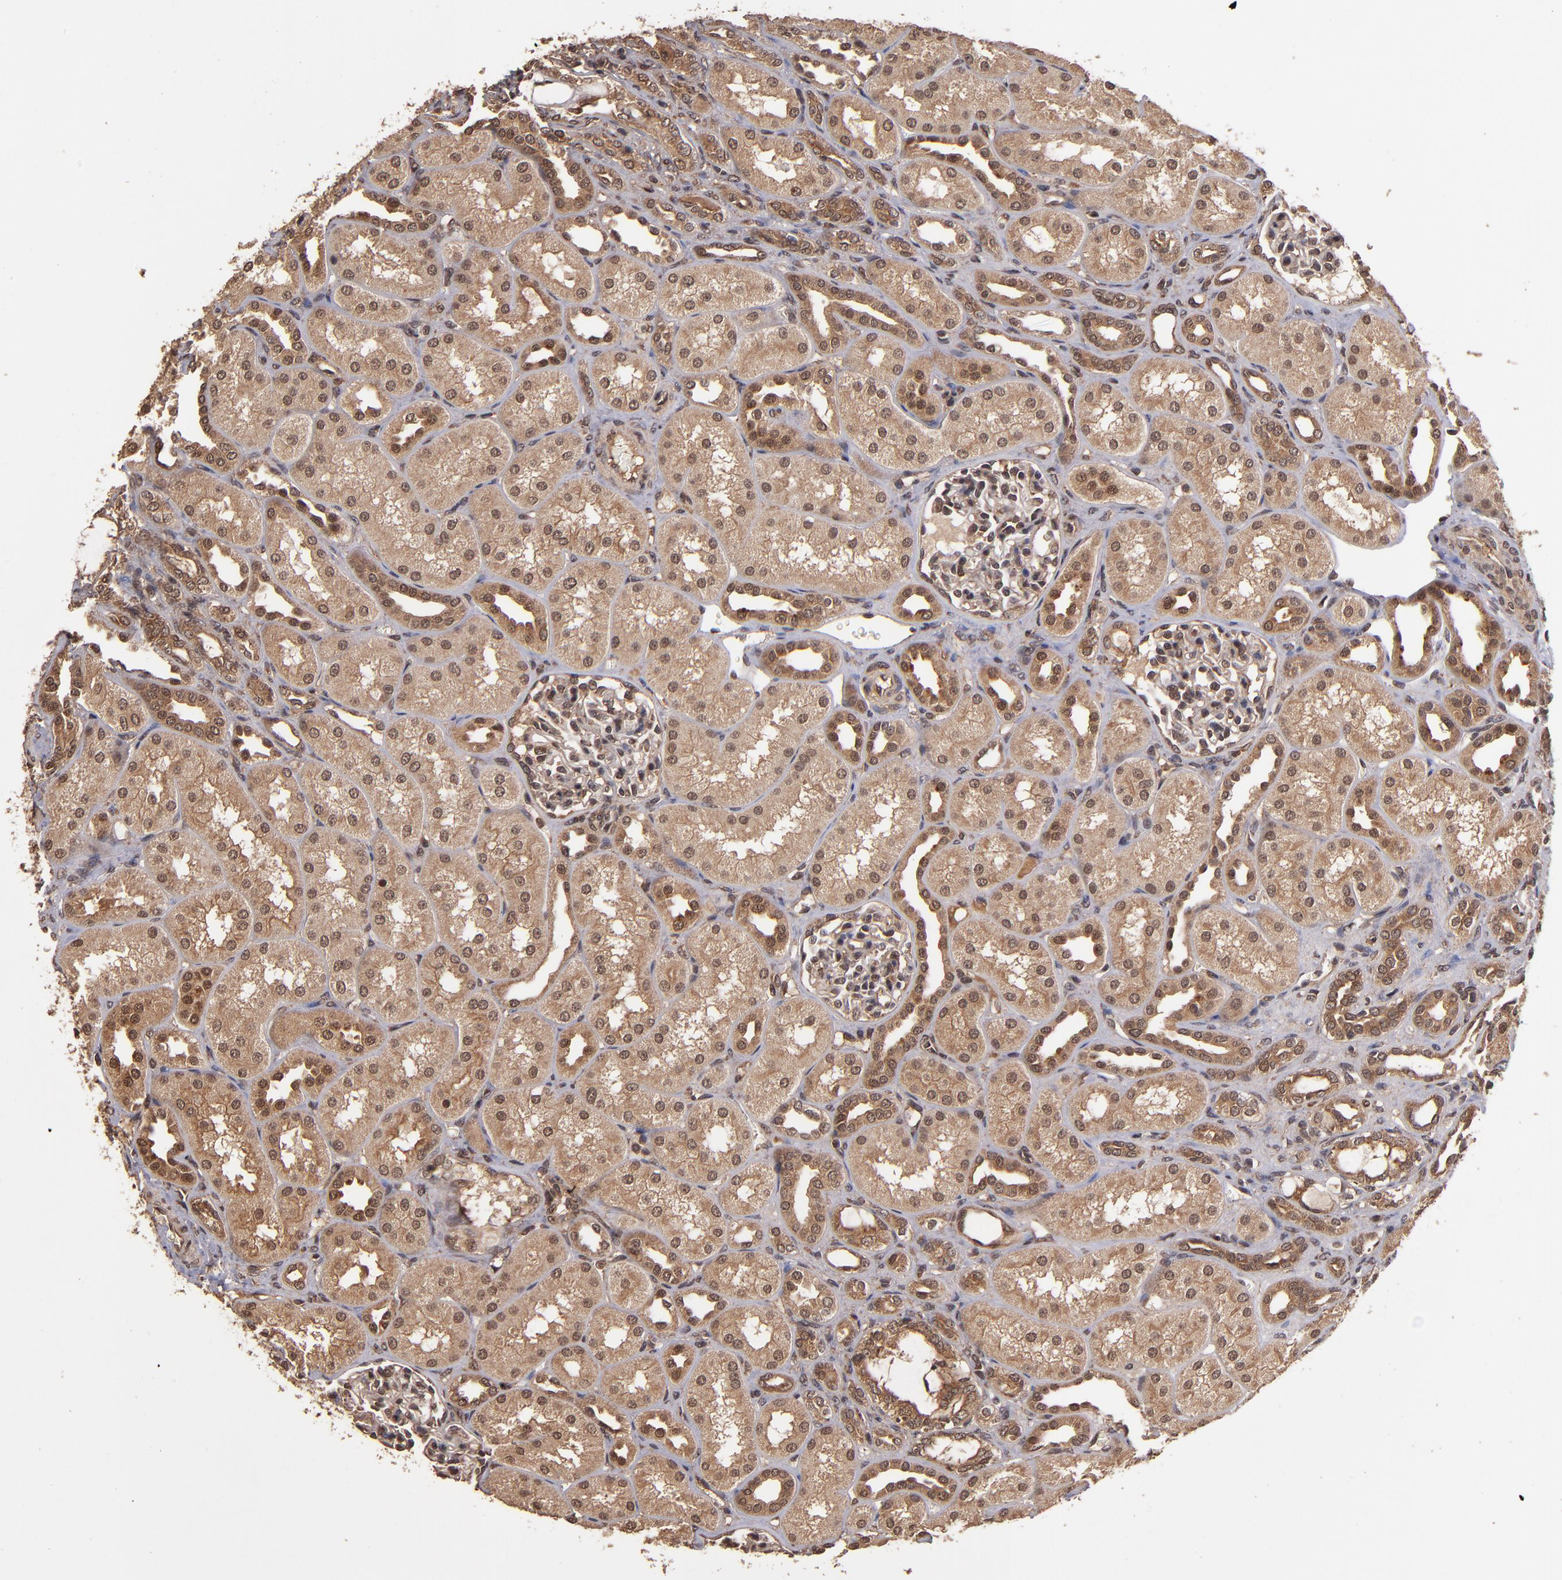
{"staining": {"intensity": "weak", "quantity": "25%-75%", "location": "cytoplasmic/membranous"}, "tissue": "kidney", "cell_type": "Cells in glomeruli", "image_type": "normal", "snomed": [{"axis": "morphology", "description": "Normal tissue, NOS"}, {"axis": "topography", "description": "Kidney"}], "caption": "Immunohistochemical staining of unremarkable human kidney exhibits weak cytoplasmic/membranous protein staining in about 25%-75% of cells in glomeruli. (DAB (3,3'-diaminobenzidine) = brown stain, brightfield microscopy at high magnification).", "gene": "NFE2L2", "patient": {"sex": "male", "age": 7}}